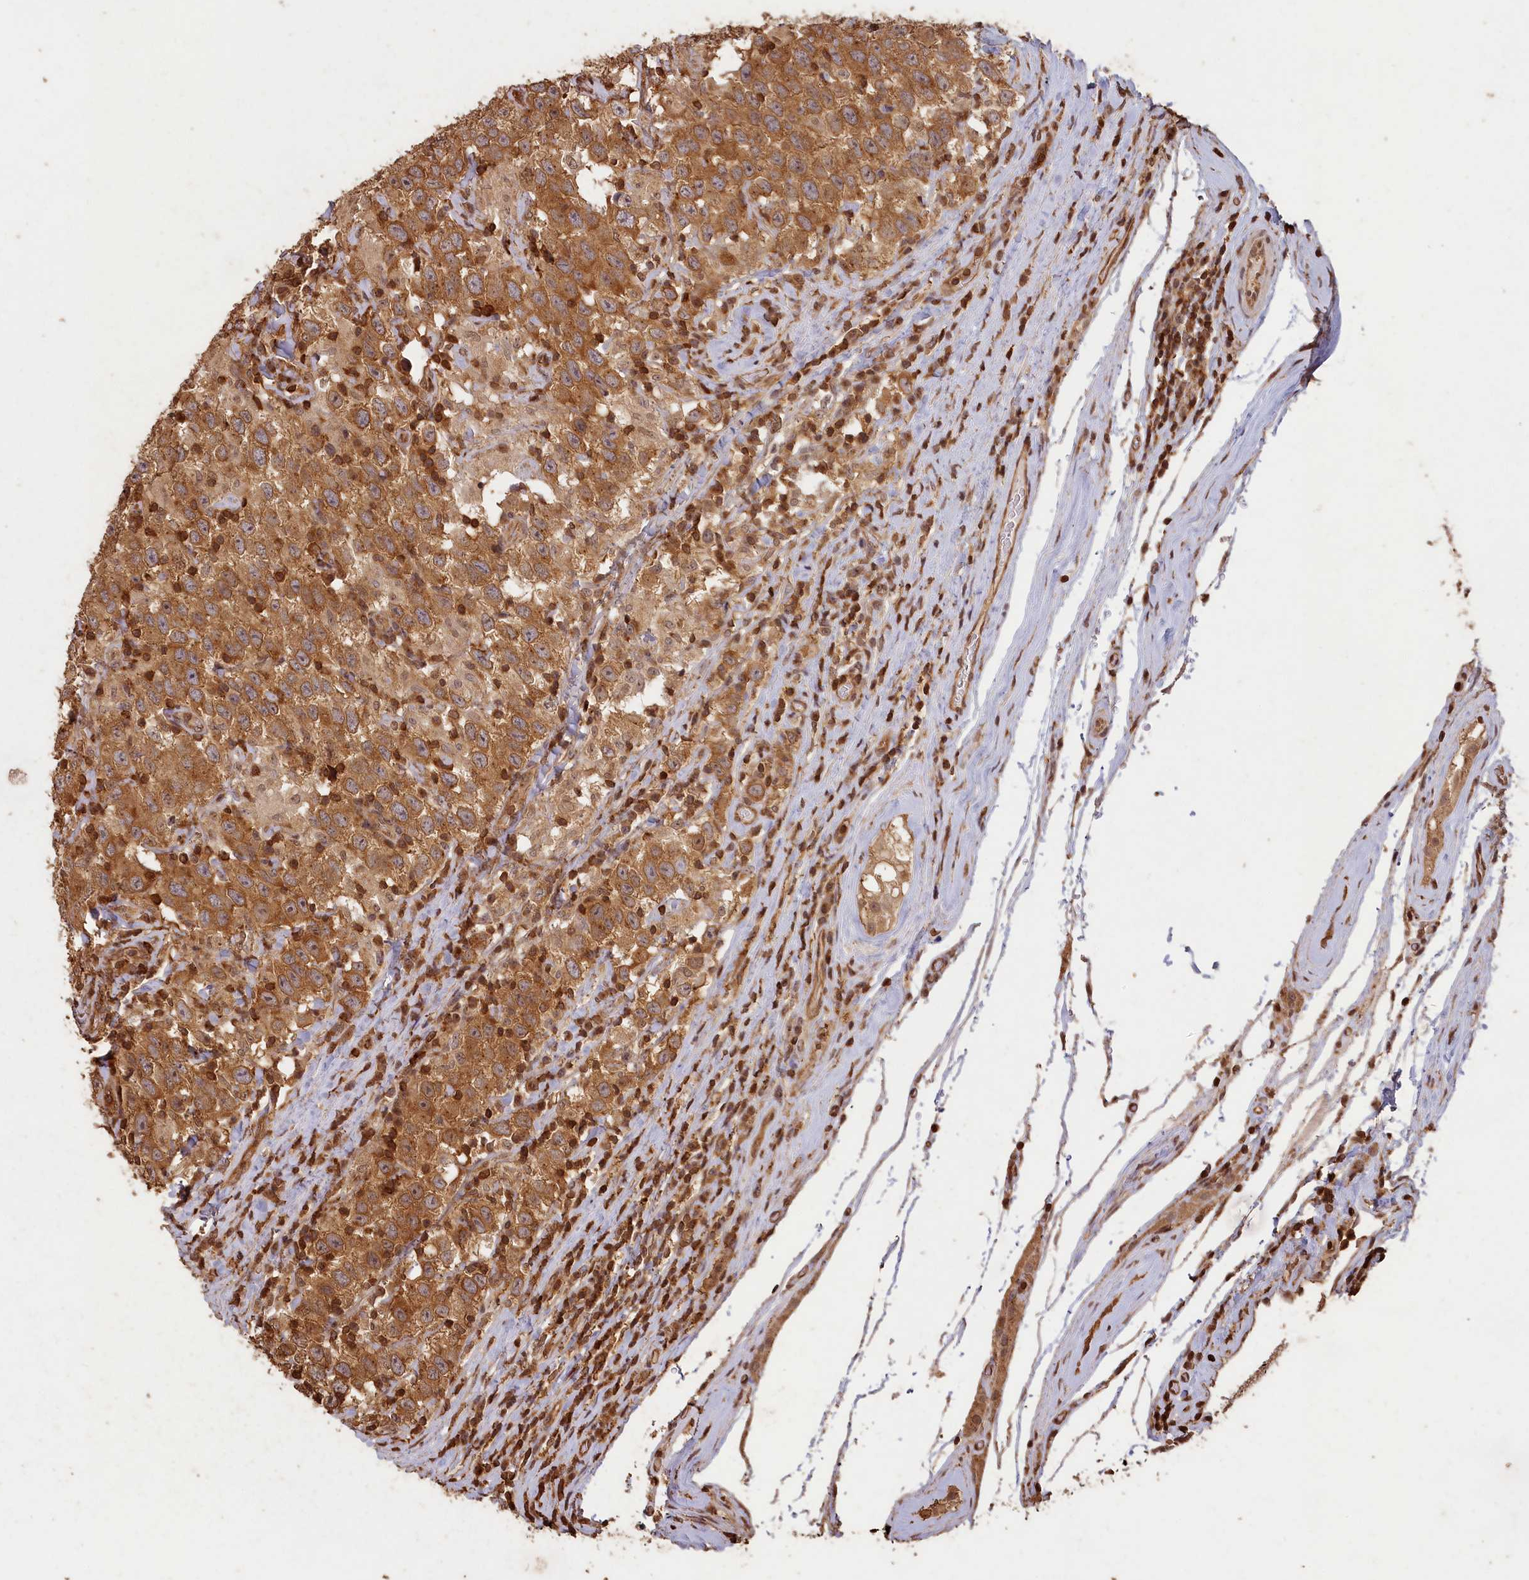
{"staining": {"intensity": "moderate", "quantity": ">75%", "location": "cytoplasmic/membranous"}, "tissue": "testis cancer", "cell_type": "Tumor cells", "image_type": "cancer", "snomed": [{"axis": "morphology", "description": "Seminoma, NOS"}, {"axis": "topography", "description": "Testis"}], "caption": "This histopathology image displays immunohistochemistry staining of human testis seminoma, with medium moderate cytoplasmic/membranous staining in approximately >75% of tumor cells.", "gene": "MADD", "patient": {"sex": "male", "age": 41}}